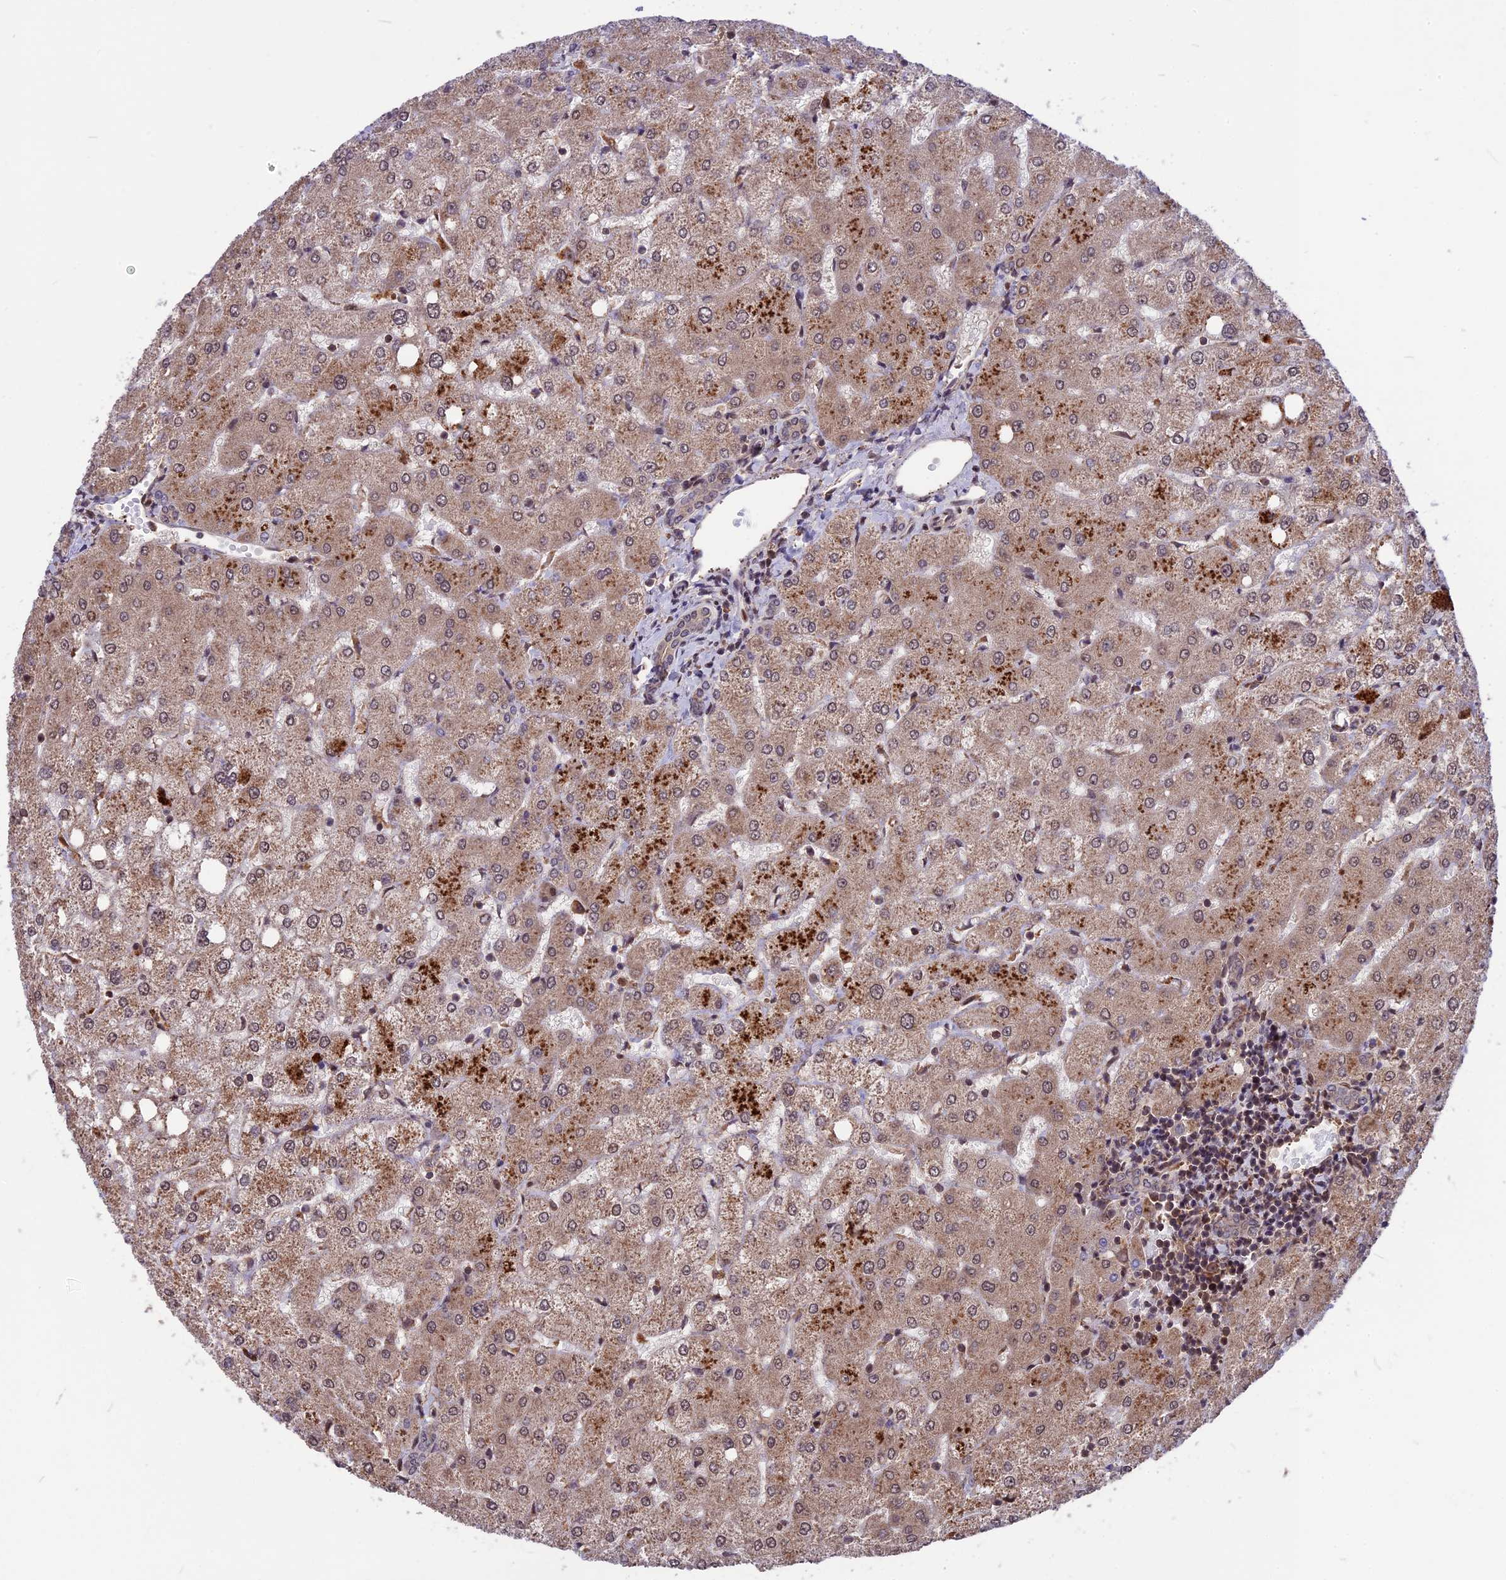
{"staining": {"intensity": "weak", "quantity": ">75%", "location": "cytoplasmic/membranous"}, "tissue": "liver", "cell_type": "Cholangiocytes", "image_type": "normal", "snomed": [{"axis": "morphology", "description": "Normal tissue, NOS"}, {"axis": "topography", "description": "Liver"}], "caption": "Protein expression analysis of benign human liver reveals weak cytoplasmic/membranous expression in about >75% of cholangiocytes. (IHC, brightfield microscopy, high magnification).", "gene": "ZNF598", "patient": {"sex": "female", "age": 54}}